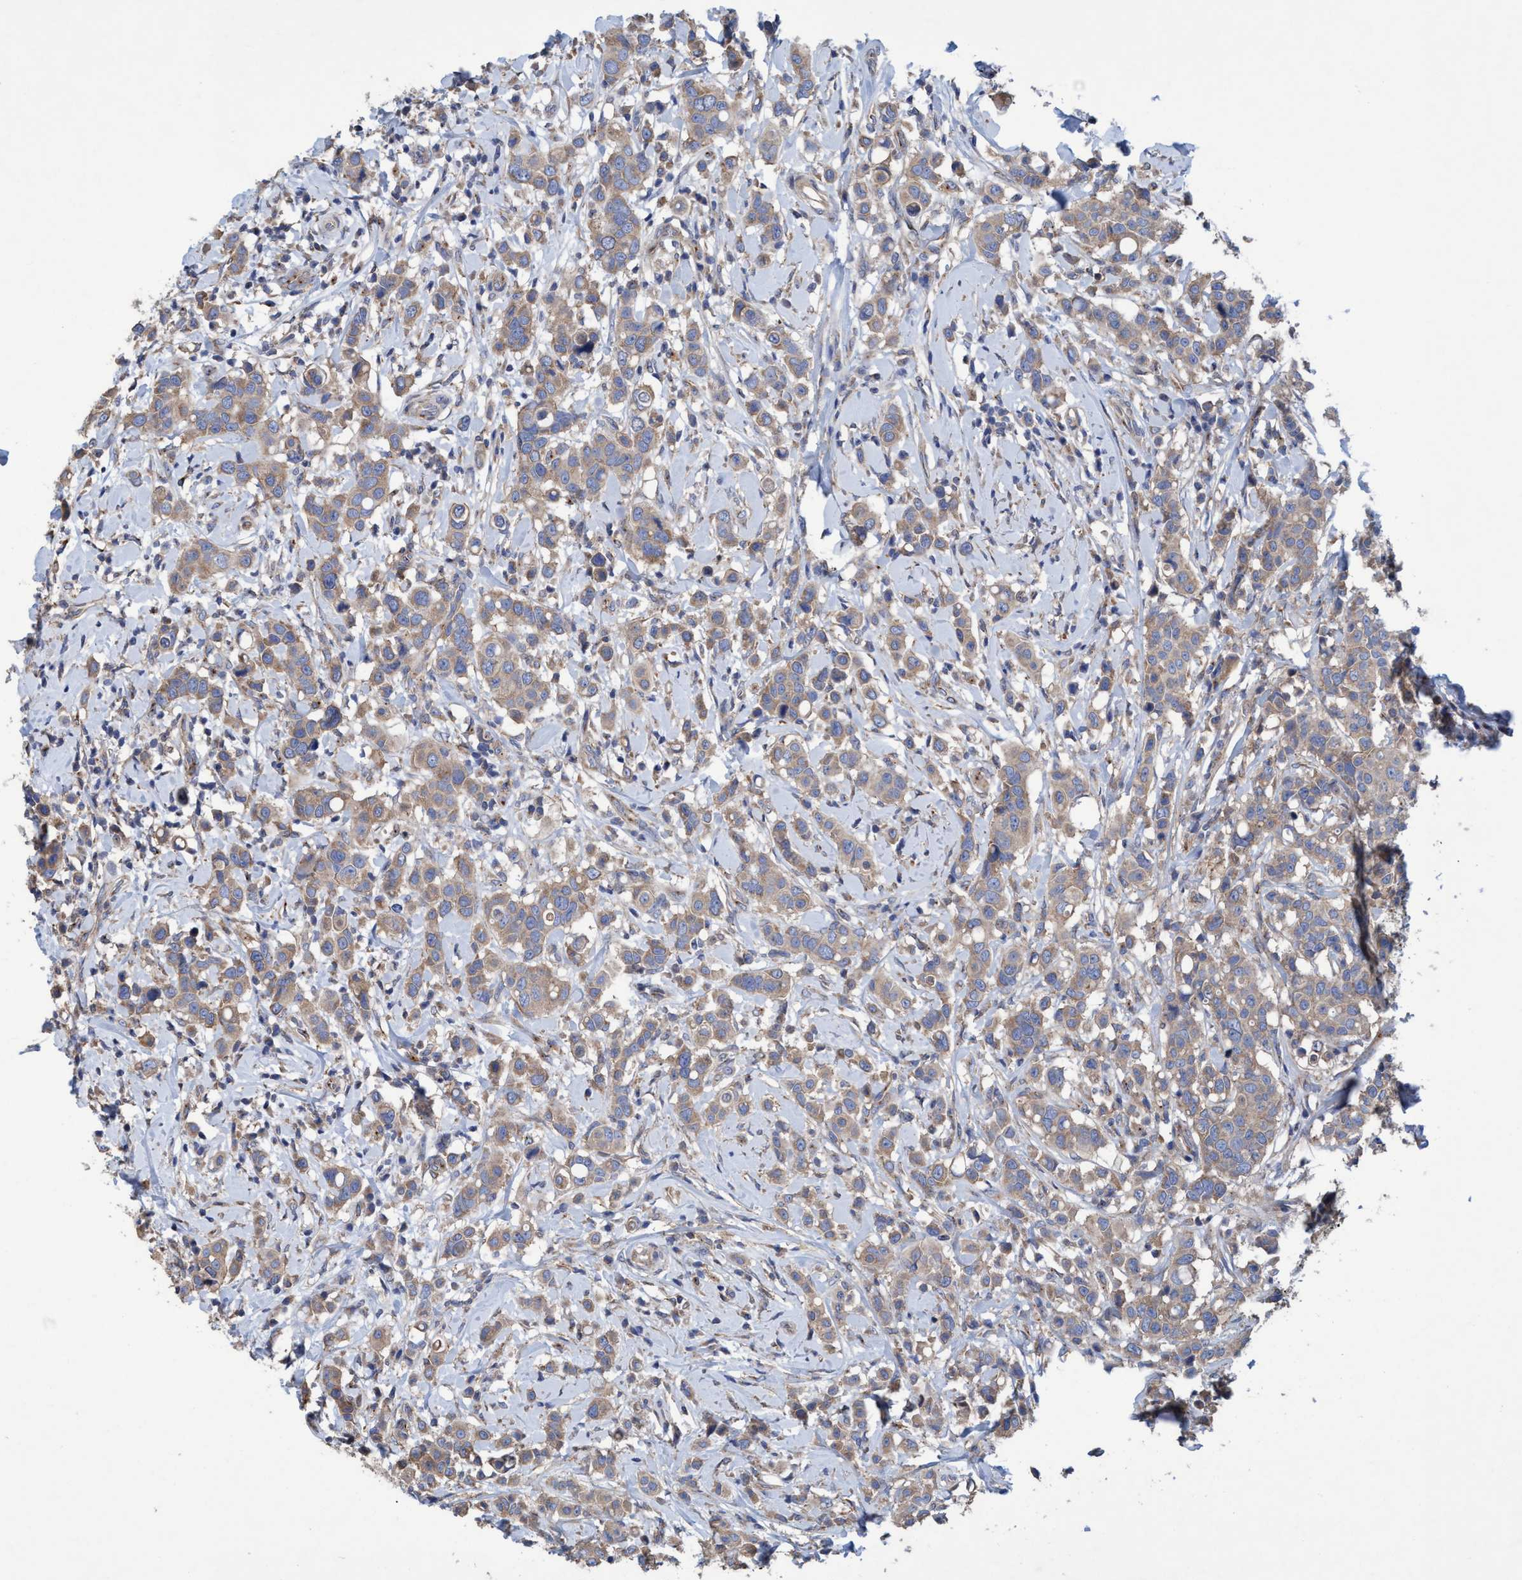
{"staining": {"intensity": "weak", "quantity": ">75%", "location": "cytoplasmic/membranous"}, "tissue": "breast cancer", "cell_type": "Tumor cells", "image_type": "cancer", "snomed": [{"axis": "morphology", "description": "Duct carcinoma"}, {"axis": "topography", "description": "Breast"}], "caption": "Immunohistochemistry (IHC) of human breast infiltrating ductal carcinoma shows low levels of weak cytoplasmic/membranous staining in approximately >75% of tumor cells.", "gene": "BICD2", "patient": {"sex": "female", "age": 27}}